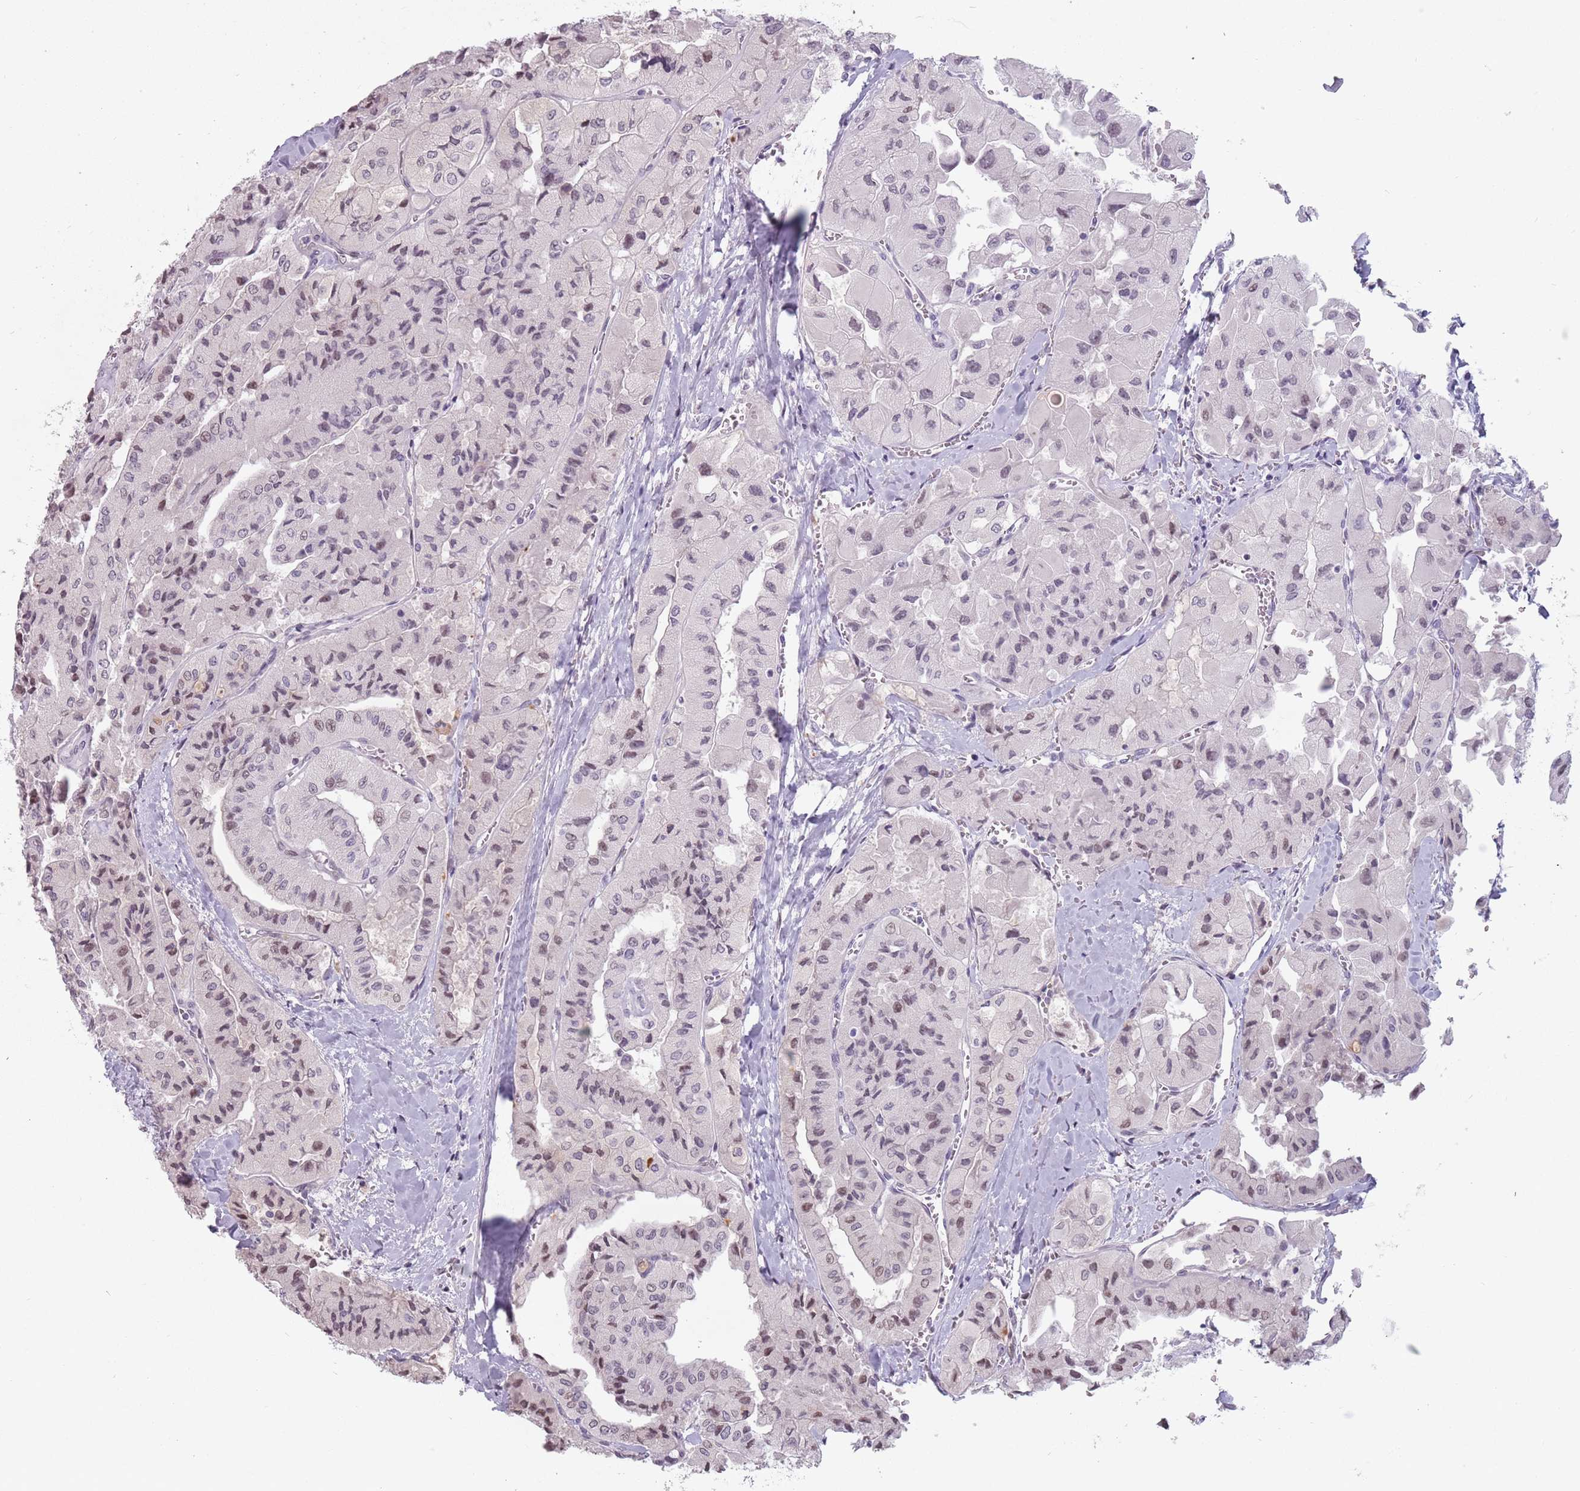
{"staining": {"intensity": "weak", "quantity": "25%-75%", "location": "nuclear"}, "tissue": "thyroid cancer", "cell_type": "Tumor cells", "image_type": "cancer", "snomed": [{"axis": "morphology", "description": "Normal tissue, NOS"}, {"axis": "morphology", "description": "Papillary adenocarcinoma, NOS"}, {"axis": "topography", "description": "Thyroid gland"}], "caption": "Immunohistochemistry (DAB) staining of papillary adenocarcinoma (thyroid) shows weak nuclear protein positivity in about 25%-75% of tumor cells.", "gene": "PTCHD1", "patient": {"sex": "female", "age": 59}}